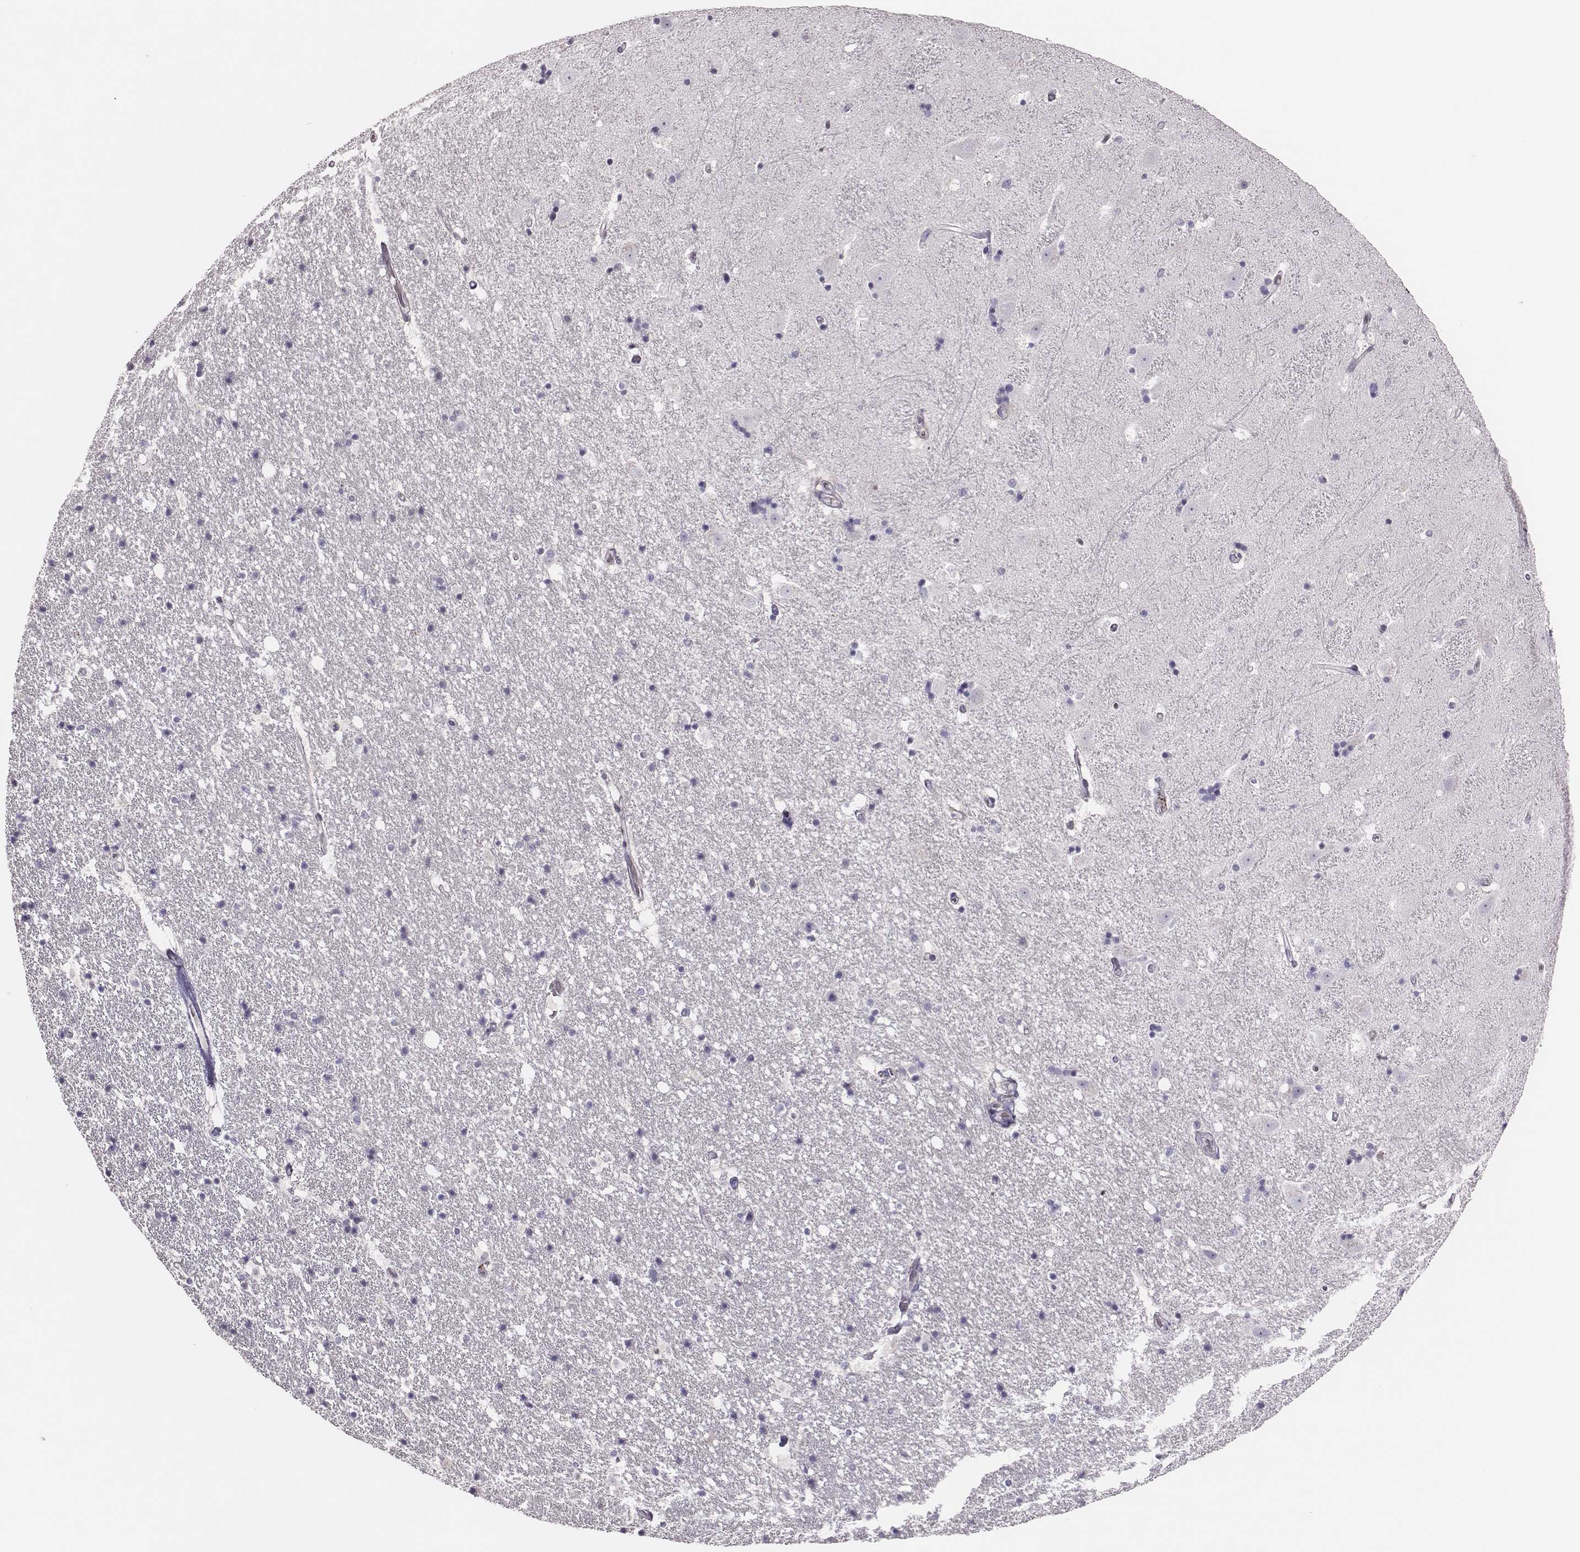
{"staining": {"intensity": "negative", "quantity": "none", "location": "none"}, "tissue": "hippocampus", "cell_type": "Glial cells", "image_type": "normal", "snomed": [{"axis": "morphology", "description": "Normal tissue, NOS"}, {"axis": "topography", "description": "Hippocampus"}], "caption": "IHC histopathology image of normal hippocampus: human hippocampus stained with DAB (3,3'-diaminobenzidine) reveals no significant protein positivity in glial cells. Brightfield microscopy of immunohistochemistry (IHC) stained with DAB (brown) and hematoxylin (blue), captured at high magnification.", "gene": "SCML2", "patient": {"sex": "male", "age": 49}}